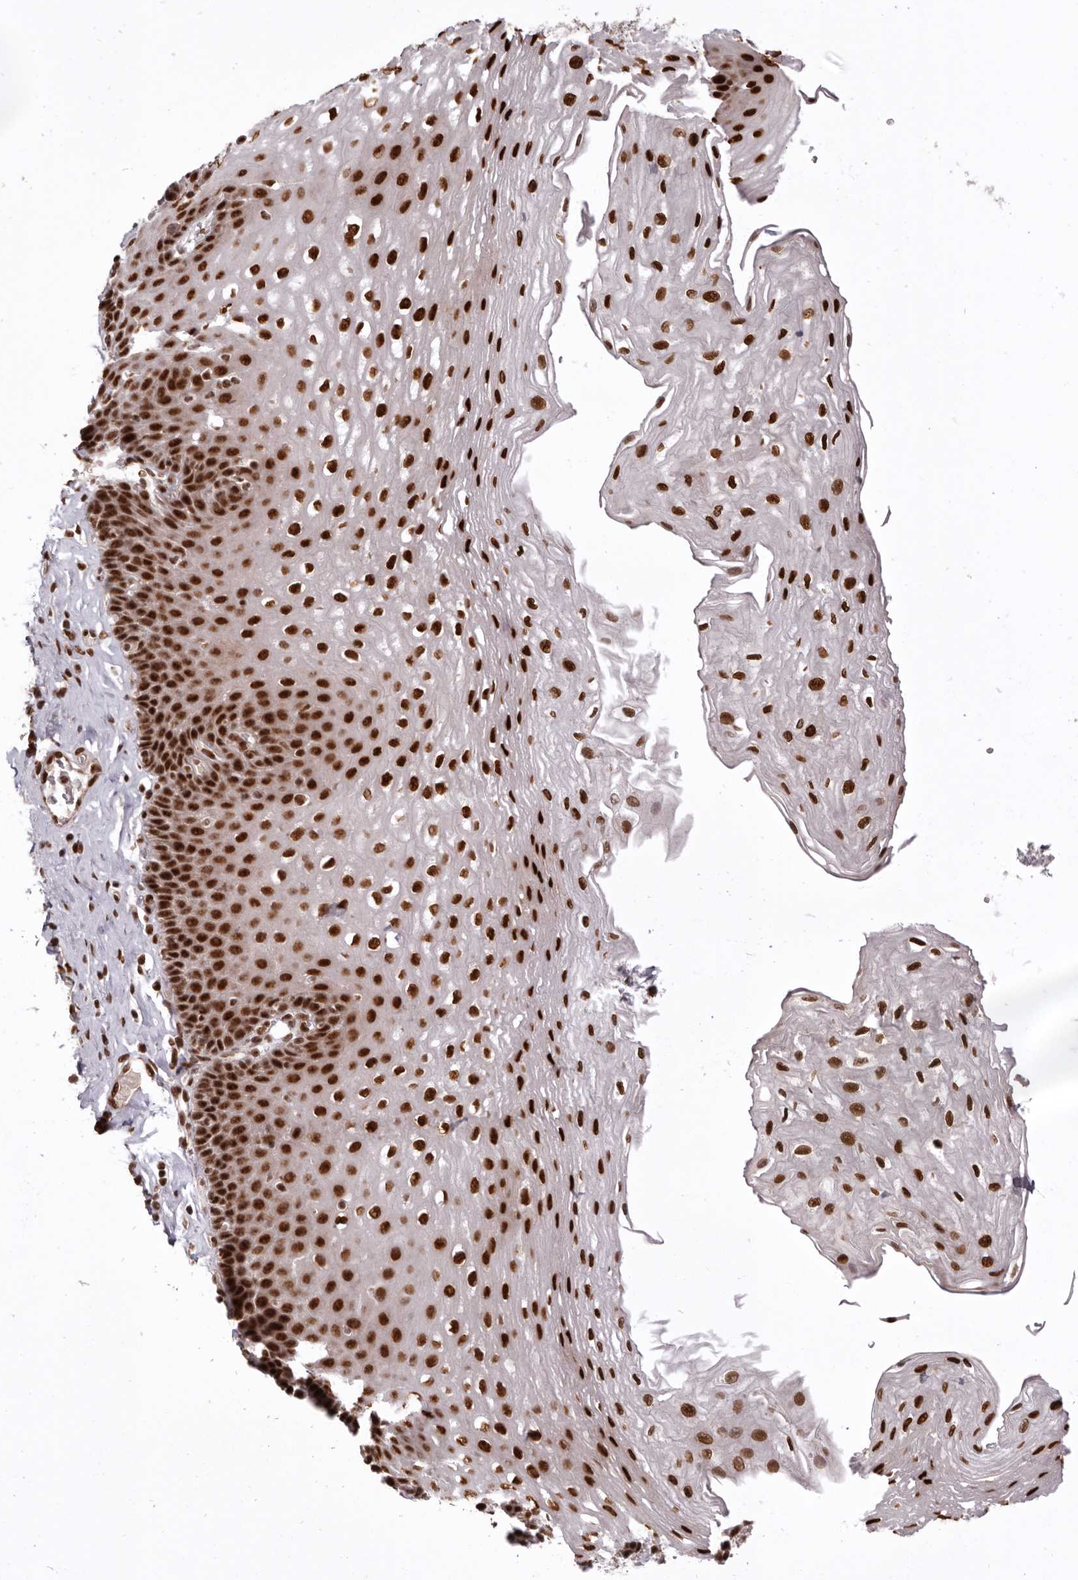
{"staining": {"intensity": "strong", "quantity": ">75%", "location": "nuclear"}, "tissue": "esophagus", "cell_type": "Squamous epithelial cells", "image_type": "normal", "snomed": [{"axis": "morphology", "description": "Normal tissue, NOS"}, {"axis": "topography", "description": "Esophagus"}], "caption": "Immunohistochemical staining of unremarkable esophagus reveals >75% levels of strong nuclear protein staining in about >75% of squamous epithelial cells. (IHC, brightfield microscopy, high magnification).", "gene": "CHTOP", "patient": {"sex": "female", "age": 66}}